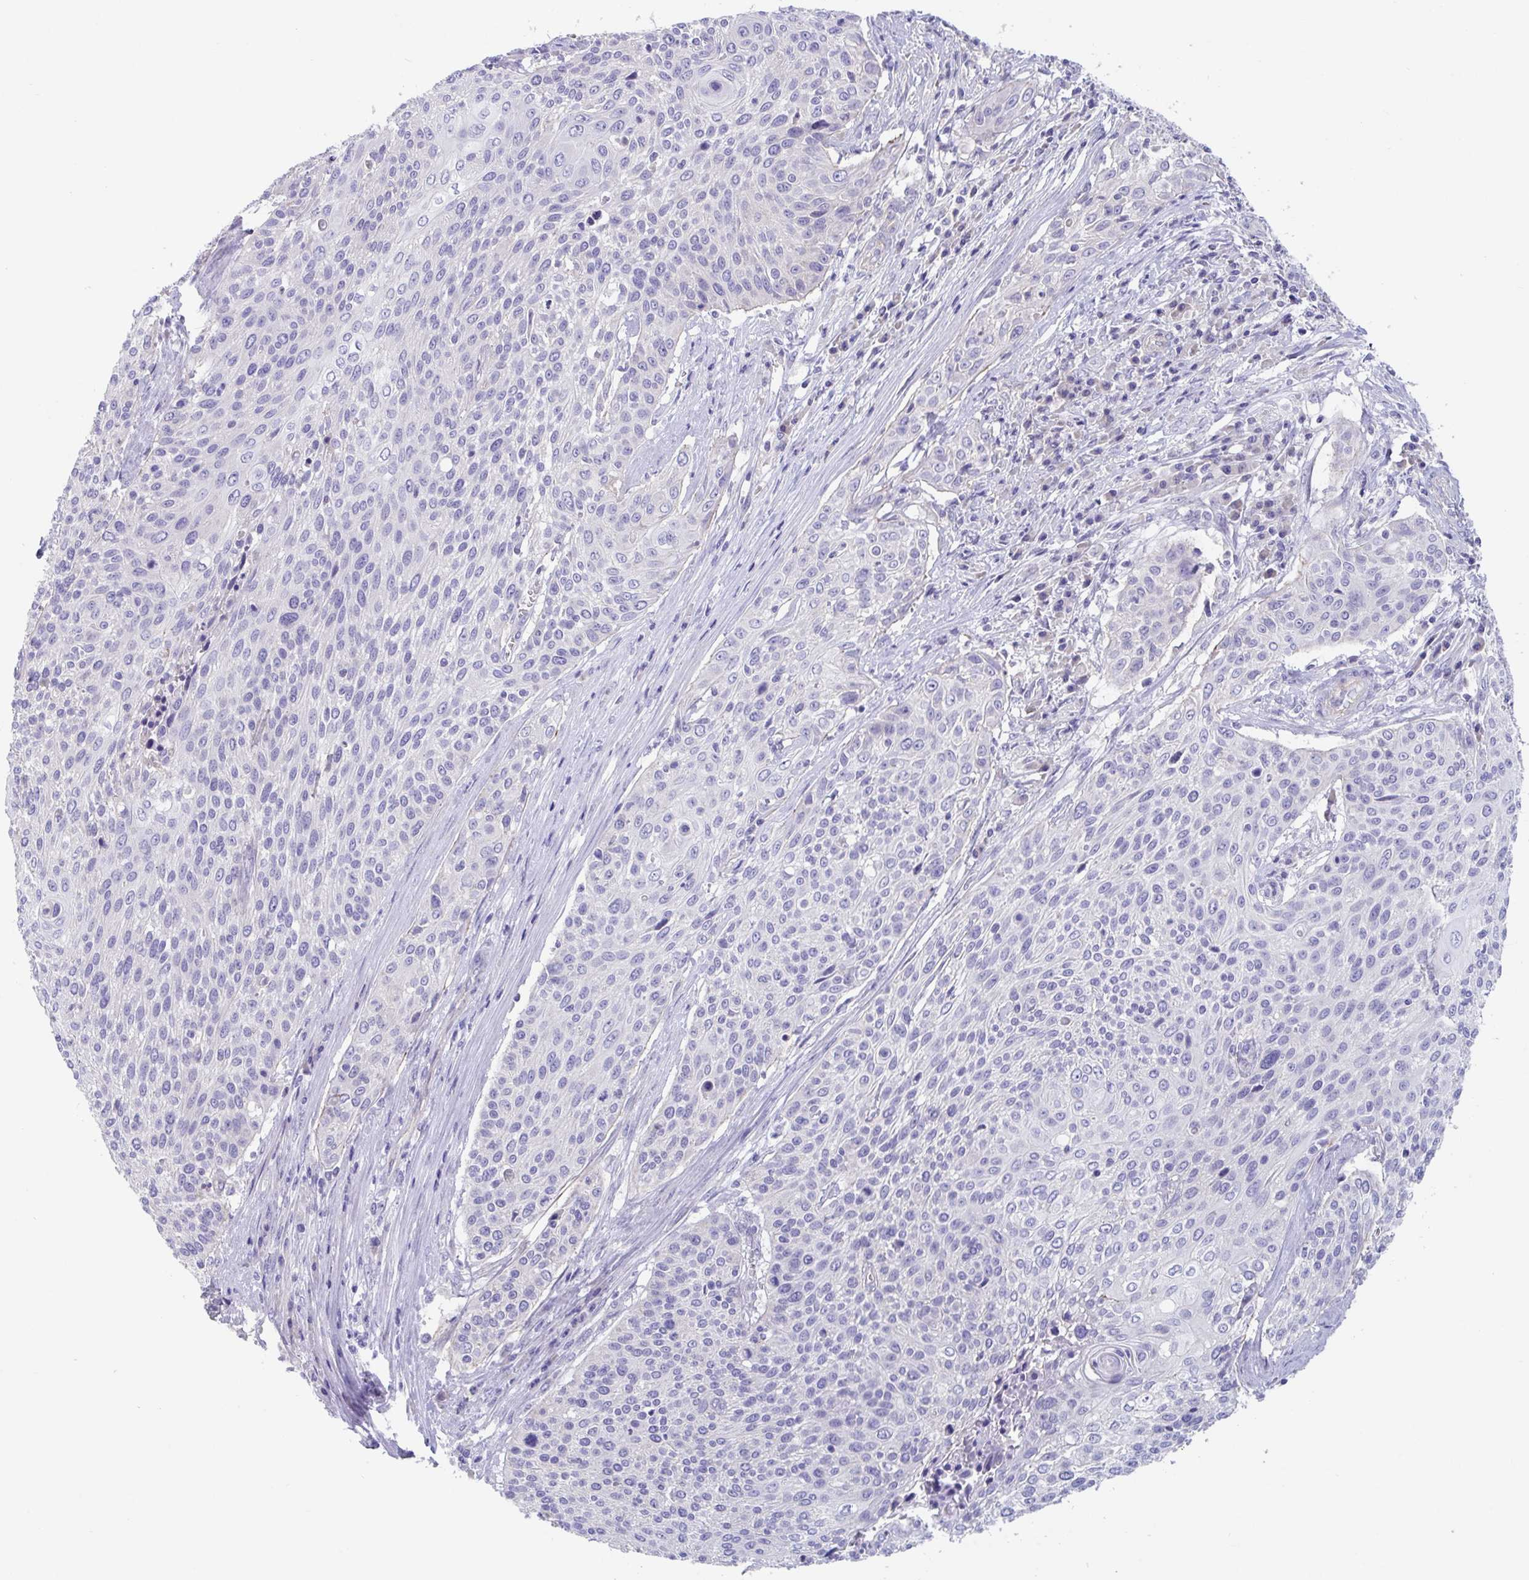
{"staining": {"intensity": "negative", "quantity": "none", "location": "none"}, "tissue": "cervical cancer", "cell_type": "Tumor cells", "image_type": "cancer", "snomed": [{"axis": "morphology", "description": "Squamous cell carcinoma, NOS"}, {"axis": "topography", "description": "Cervix"}], "caption": "The IHC micrograph has no significant staining in tumor cells of cervical squamous cell carcinoma tissue.", "gene": "TTC30B", "patient": {"sex": "female", "age": 31}}